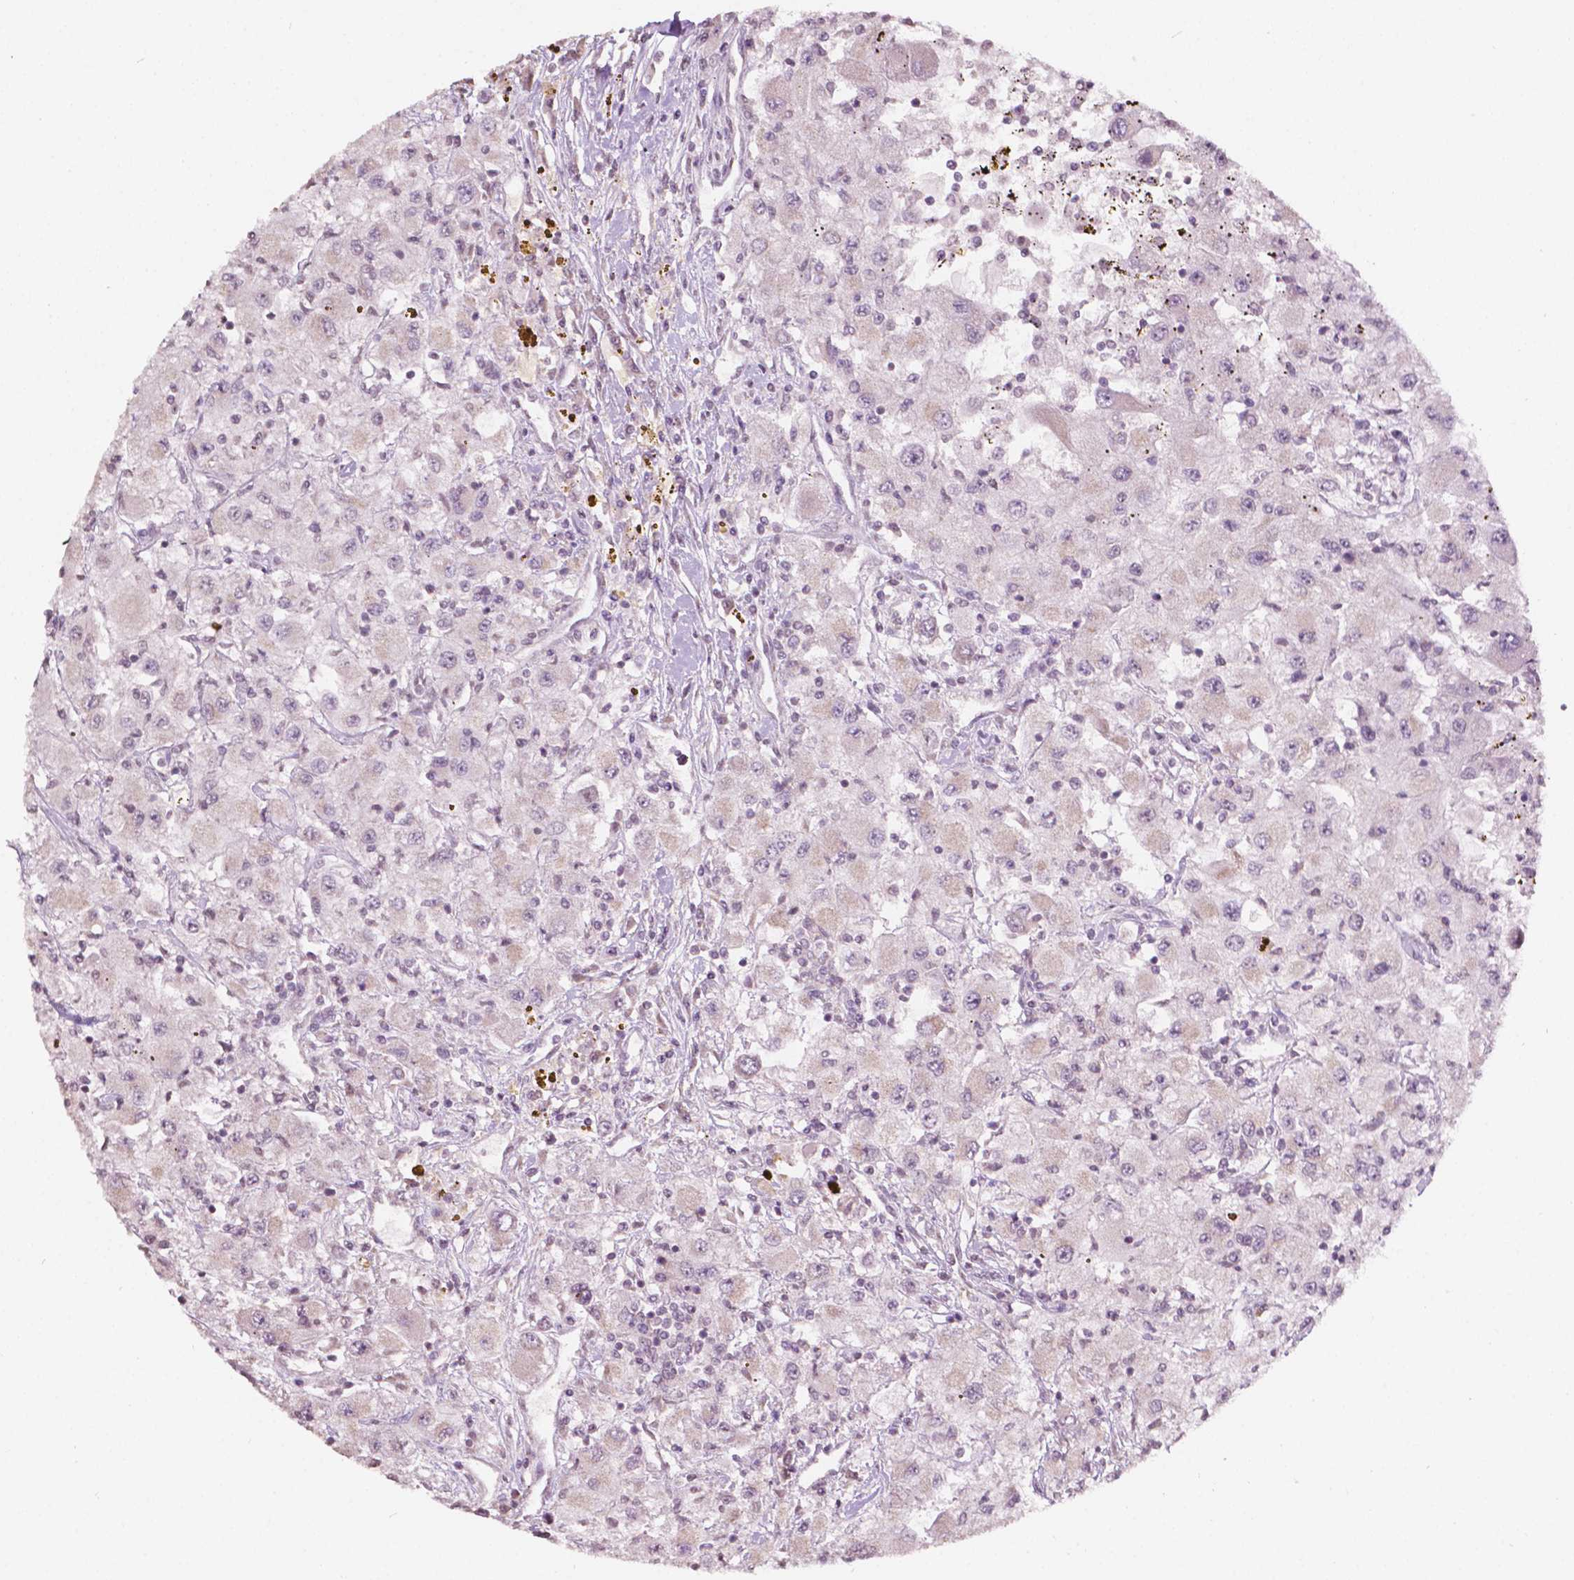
{"staining": {"intensity": "negative", "quantity": "none", "location": "none"}, "tissue": "renal cancer", "cell_type": "Tumor cells", "image_type": "cancer", "snomed": [{"axis": "morphology", "description": "Adenocarcinoma, NOS"}, {"axis": "topography", "description": "Kidney"}], "caption": "Immunohistochemistry (IHC) micrograph of neoplastic tissue: human adenocarcinoma (renal) stained with DAB (3,3'-diaminobenzidine) displays no significant protein staining in tumor cells.", "gene": "NOS1AP", "patient": {"sex": "female", "age": 67}}